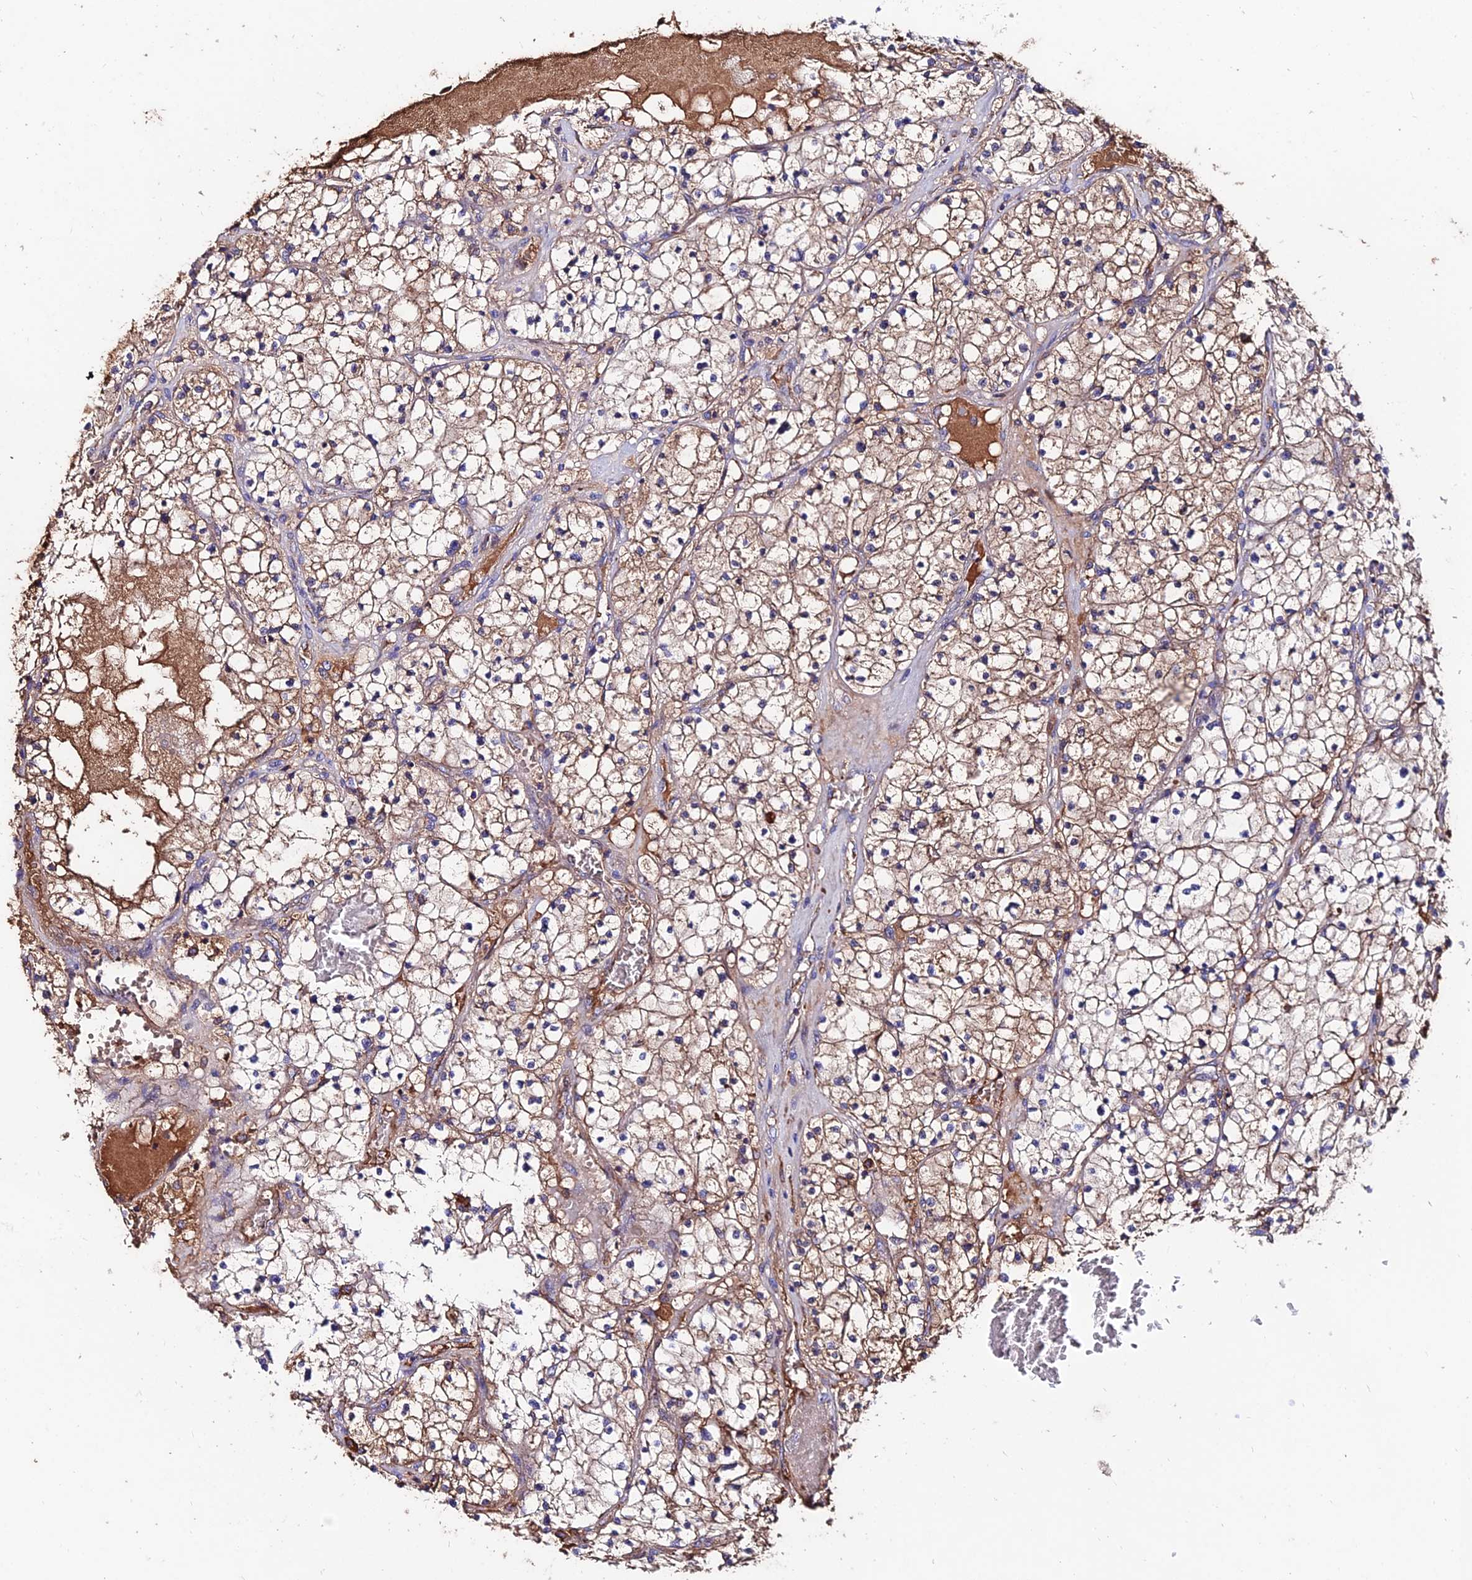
{"staining": {"intensity": "weak", "quantity": ">75%", "location": "cytoplasmic/membranous"}, "tissue": "renal cancer", "cell_type": "Tumor cells", "image_type": "cancer", "snomed": [{"axis": "morphology", "description": "Normal tissue, NOS"}, {"axis": "morphology", "description": "Adenocarcinoma, NOS"}, {"axis": "topography", "description": "Kidney"}], "caption": "Immunohistochemical staining of adenocarcinoma (renal) shows low levels of weak cytoplasmic/membranous positivity in approximately >75% of tumor cells.", "gene": "SLC25A16", "patient": {"sex": "male", "age": 68}}